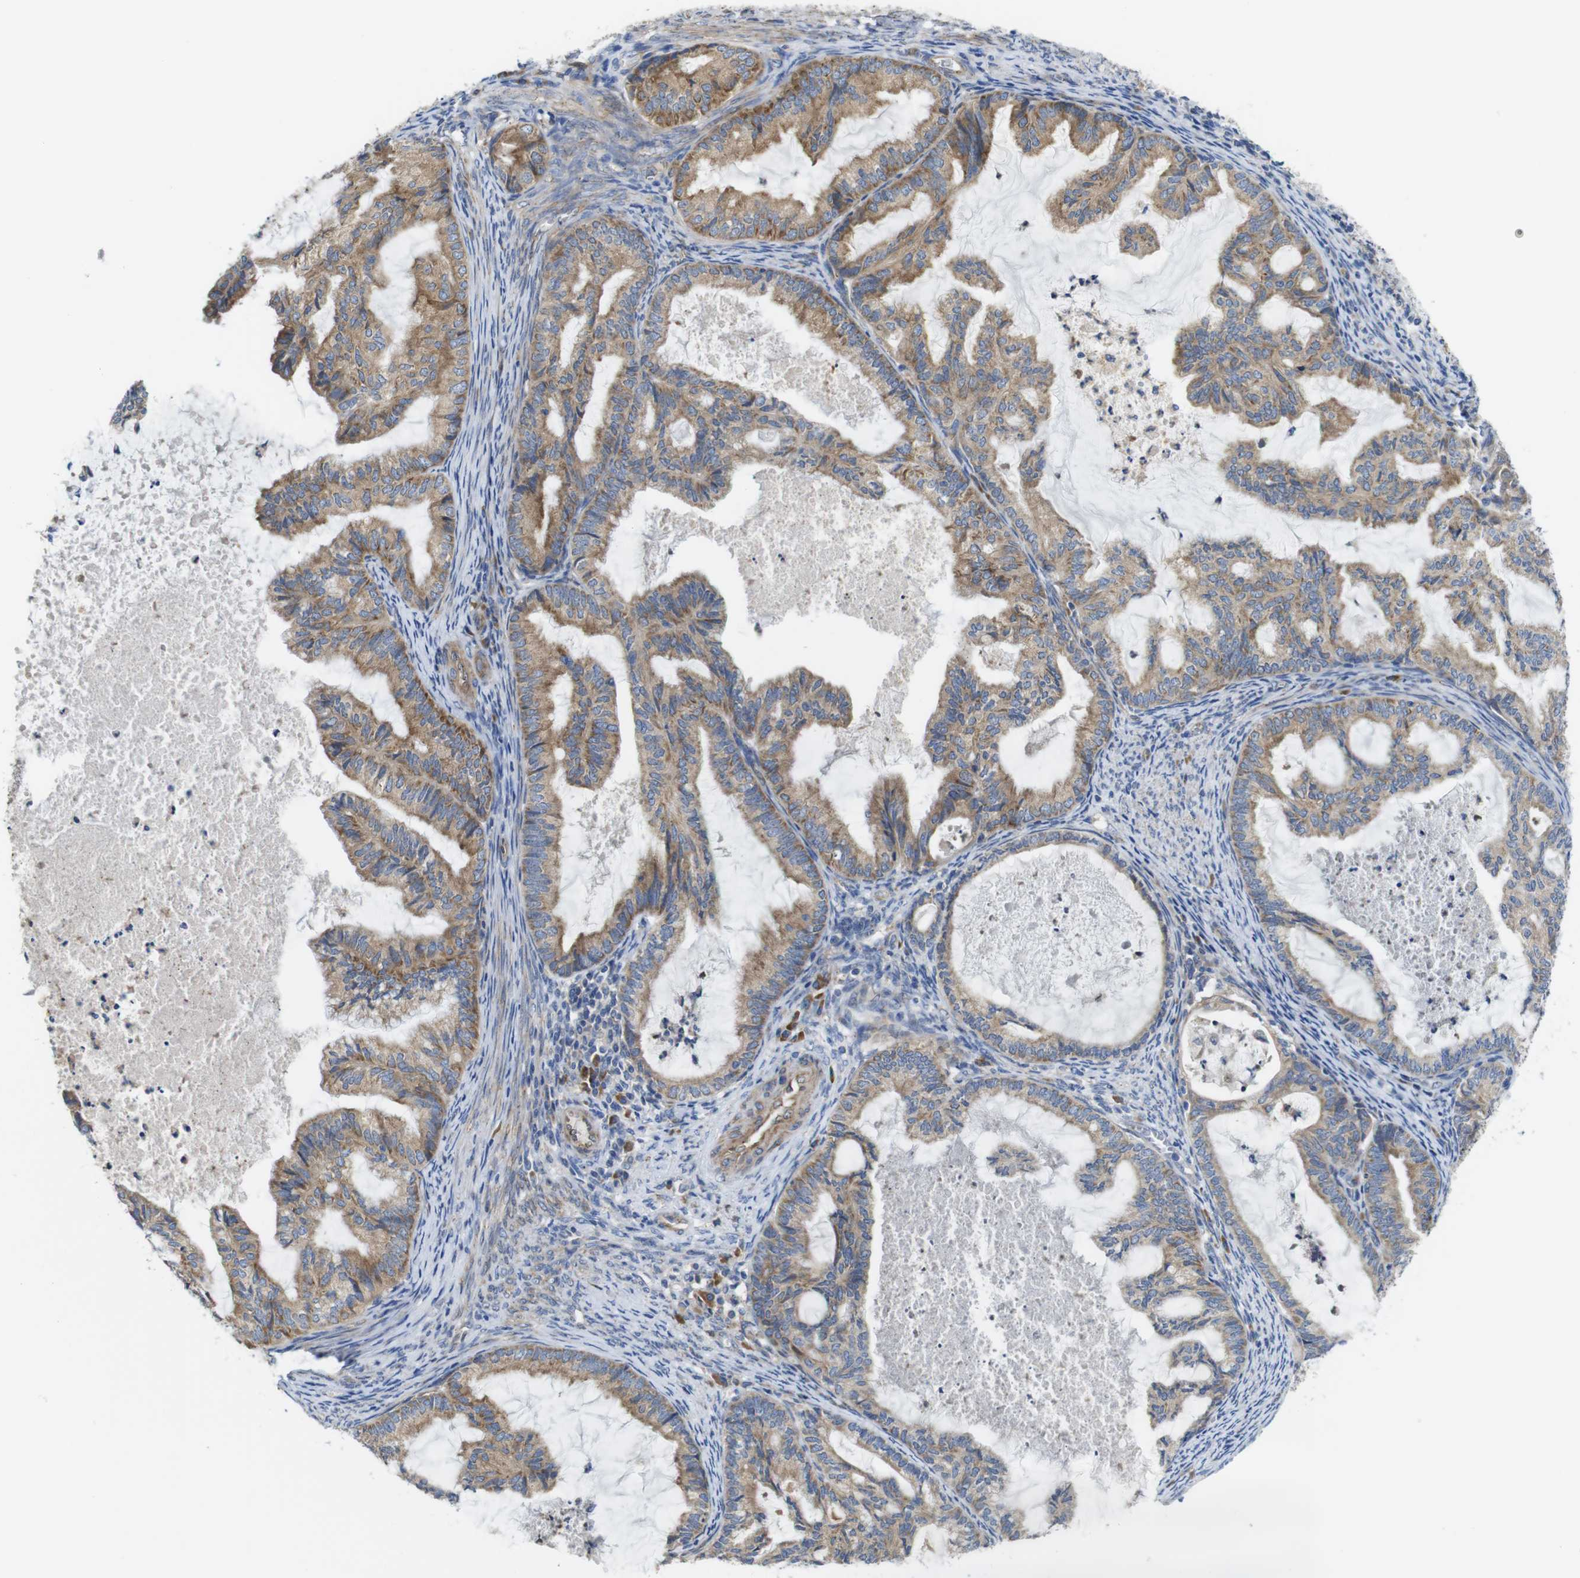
{"staining": {"intensity": "moderate", "quantity": ">75%", "location": "cytoplasmic/membranous"}, "tissue": "cervical cancer", "cell_type": "Tumor cells", "image_type": "cancer", "snomed": [{"axis": "morphology", "description": "Normal tissue, NOS"}, {"axis": "morphology", "description": "Adenocarcinoma, NOS"}, {"axis": "topography", "description": "Cervix"}, {"axis": "topography", "description": "Endometrium"}], "caption": "Cervical cancer stained for a protein (brown) displays moderate cytoplasmic/membranous positive expression in about >75% of tumor cells.", "gene": "DDRGK1", "patient": {"sex": "female", "age": 86}}